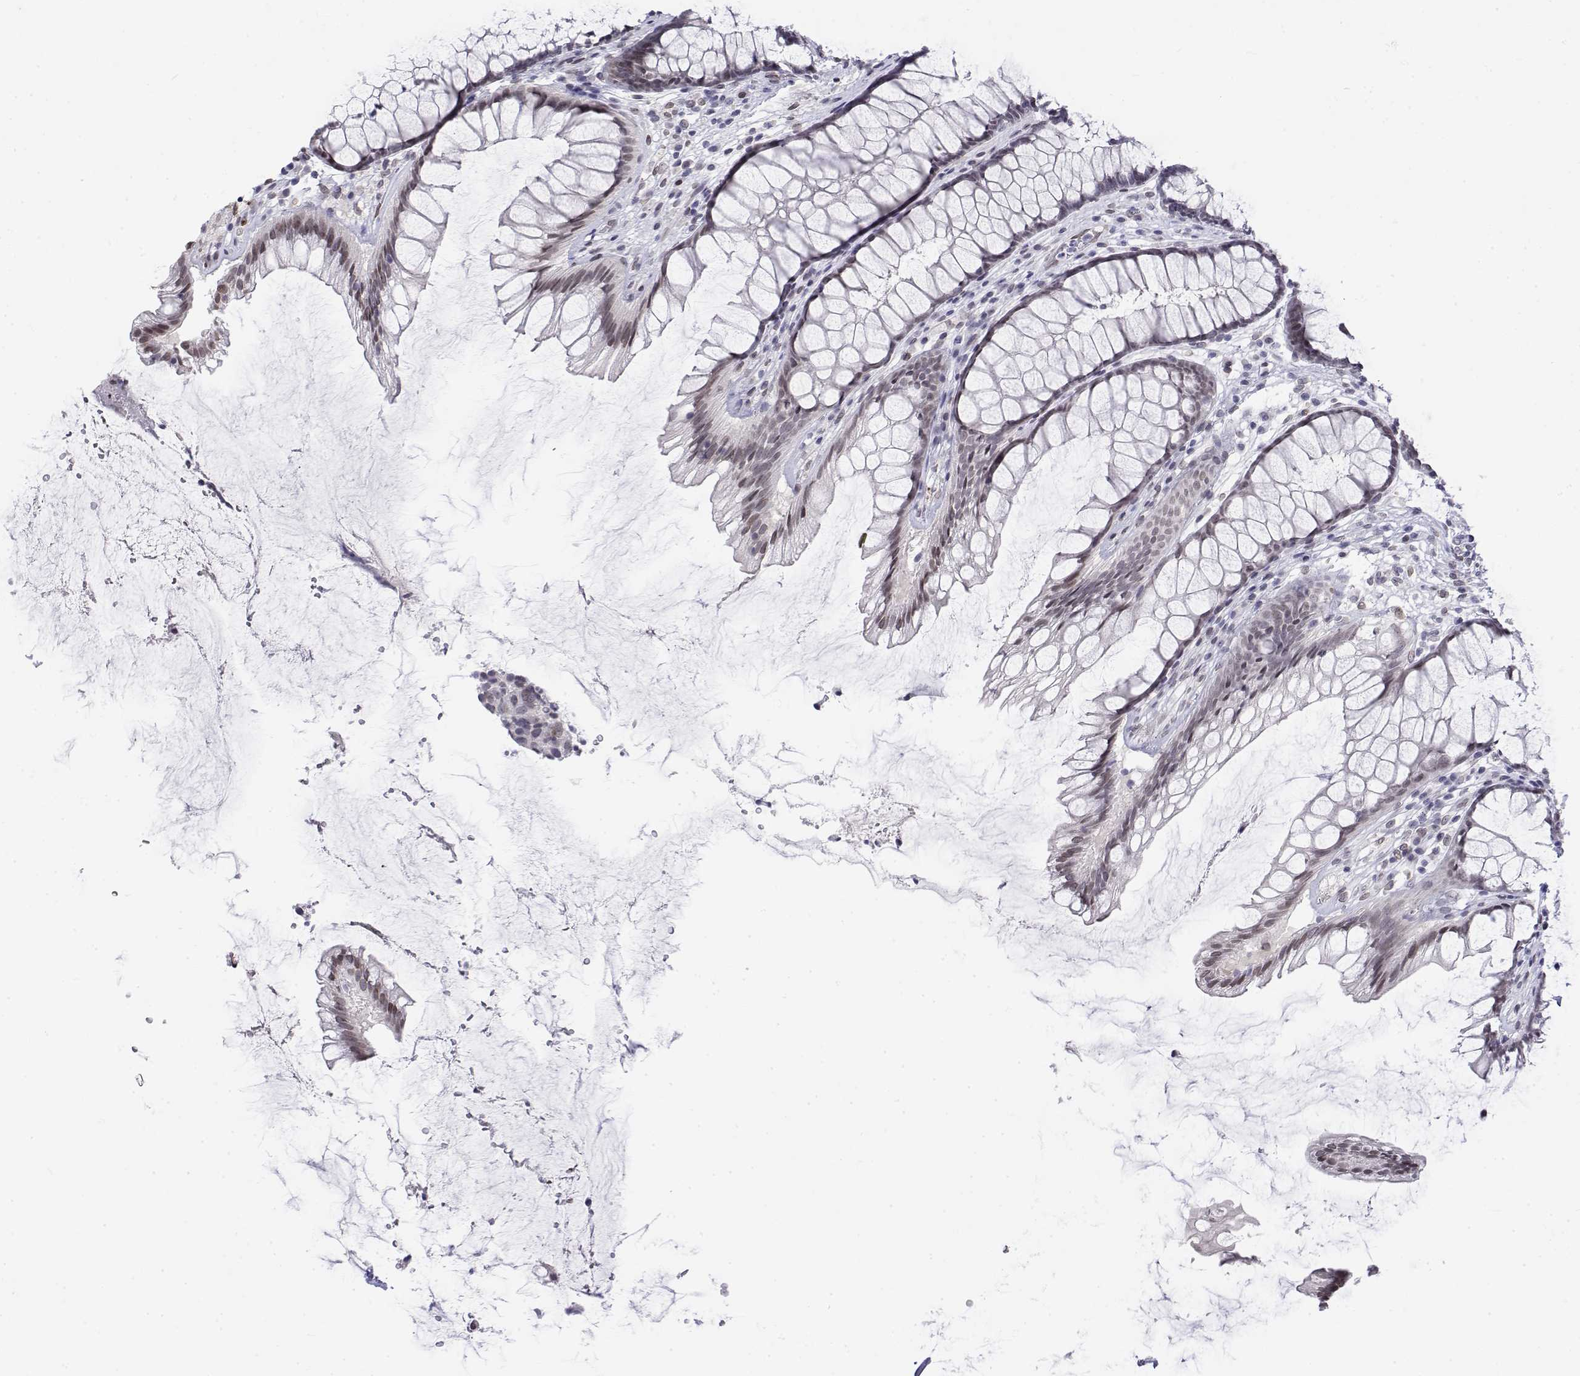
{"staining": {"intensity": "weak", "quantity": "25%-75%", "location": "nuclear"}, "tissue": "rectum", "cell_type": "Glandular cells", "image_type": "normal", "snomed": [{"axis": "morphology", "description": "Normal tissue, NOS"}, {"axis": "topography", "description": "Rectum"}], "caption": "Glandular cells show low levels of weak nuclear expression in about 25%-75% of cells in unremarkable rectum. (DAB IHC, brown staining for protein, blue staining for nuclei).", "gene": "ZNF532", "patient": {"sex": "male", "age": 72}}